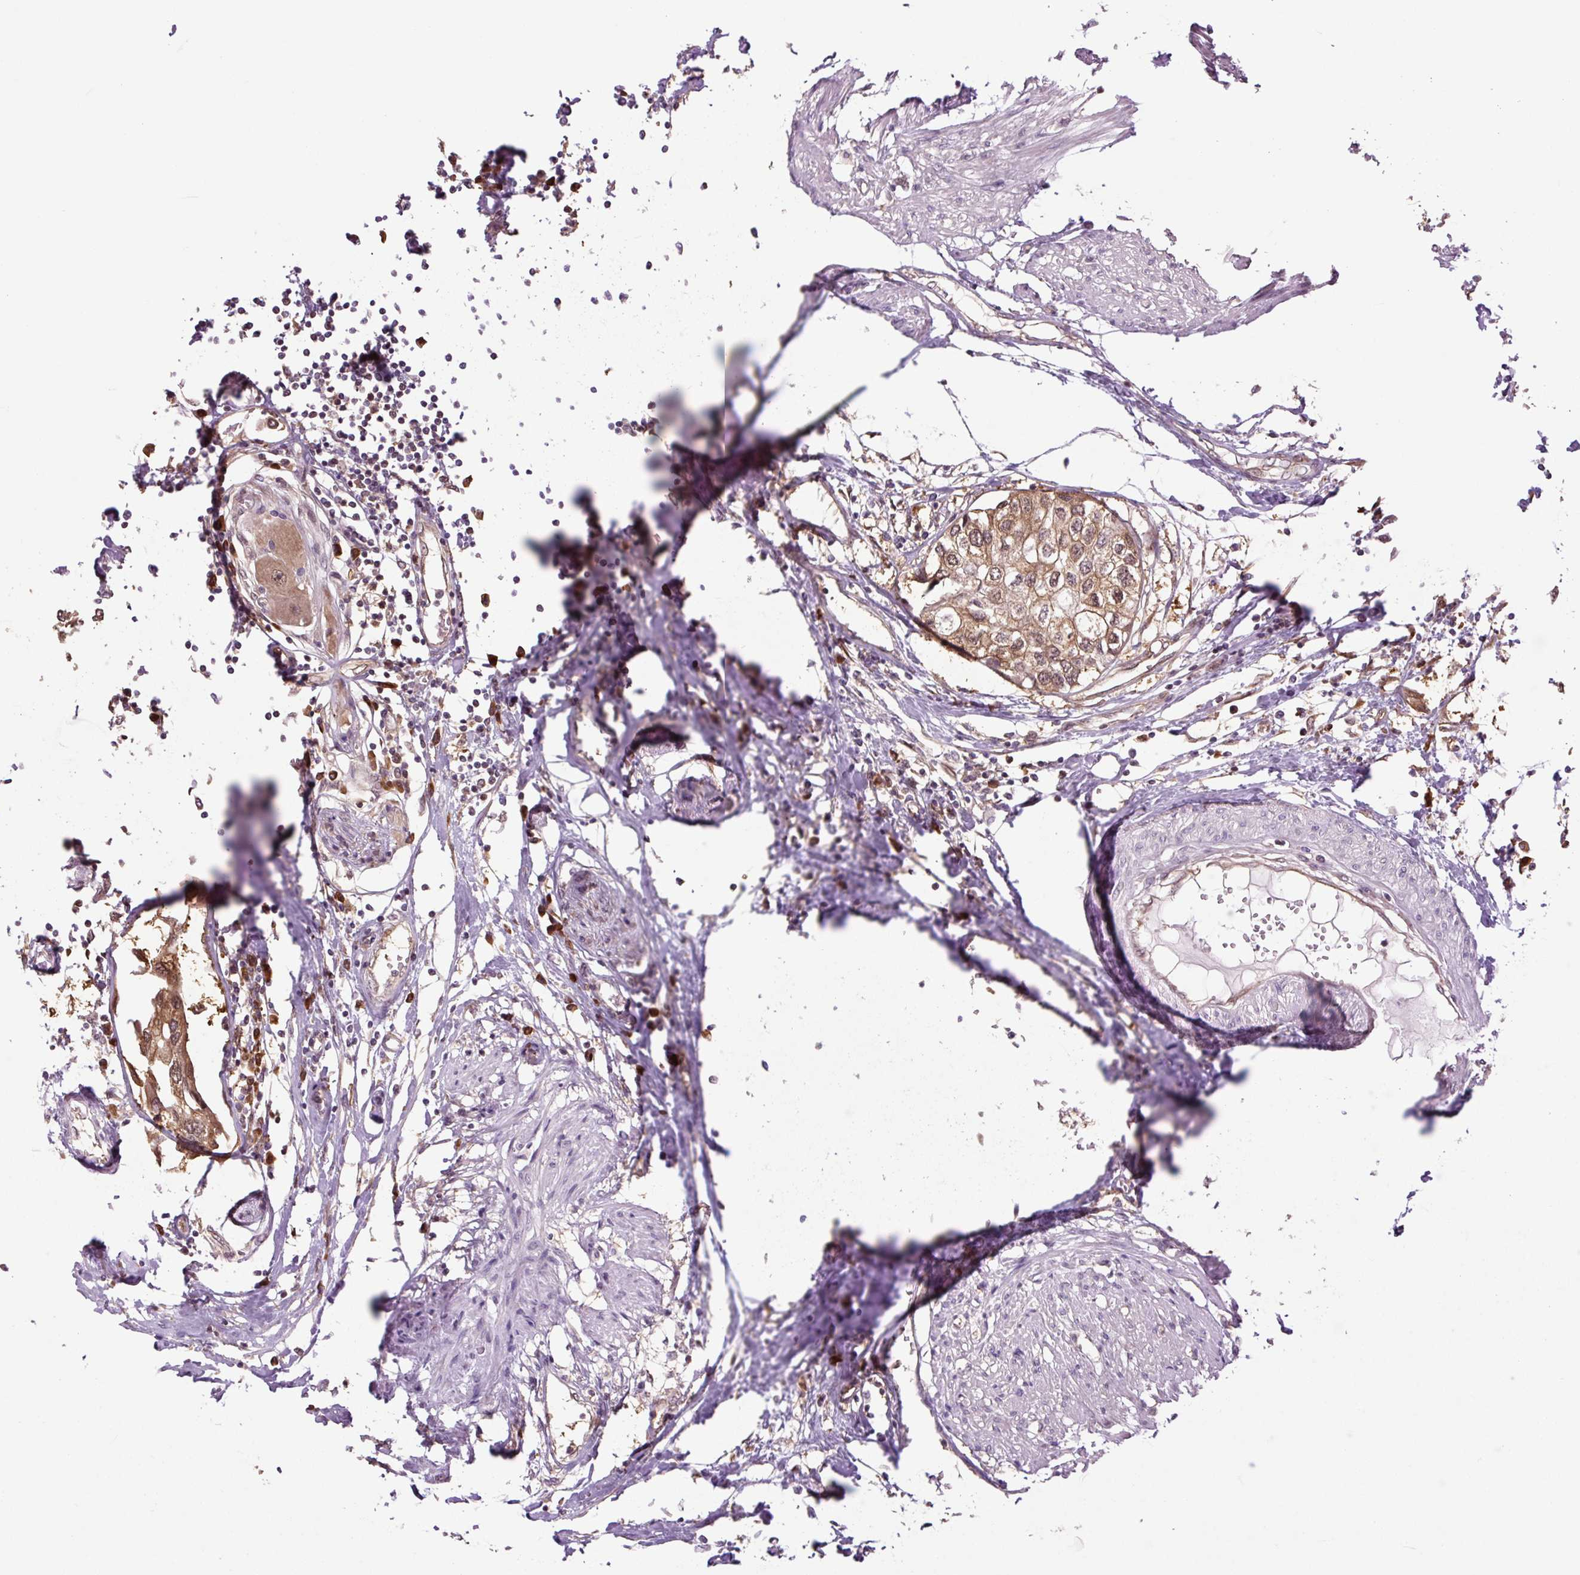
{"staining": {"intensity": "moderate", "quantity": ">75%", "location": "cytoplasmic/membranous"}, "tissue": "urothelial cancer", "cell_type": "Tumor cells", "image_type": "cancer", "snomed": [{"axis": "morphology", "description": "Urothelial carcinoma, High grade"}, {"axis": "topography", "description": "Urinary bladder"}], "caption": "High-grade urothelial carcinoma stained with a brown dye displays moderate cytoplasmic/membranous positive expression in approximately >75% of tumor cells.", "gene": "TPT1", "patient": {"sex": "male", "age": 64}}